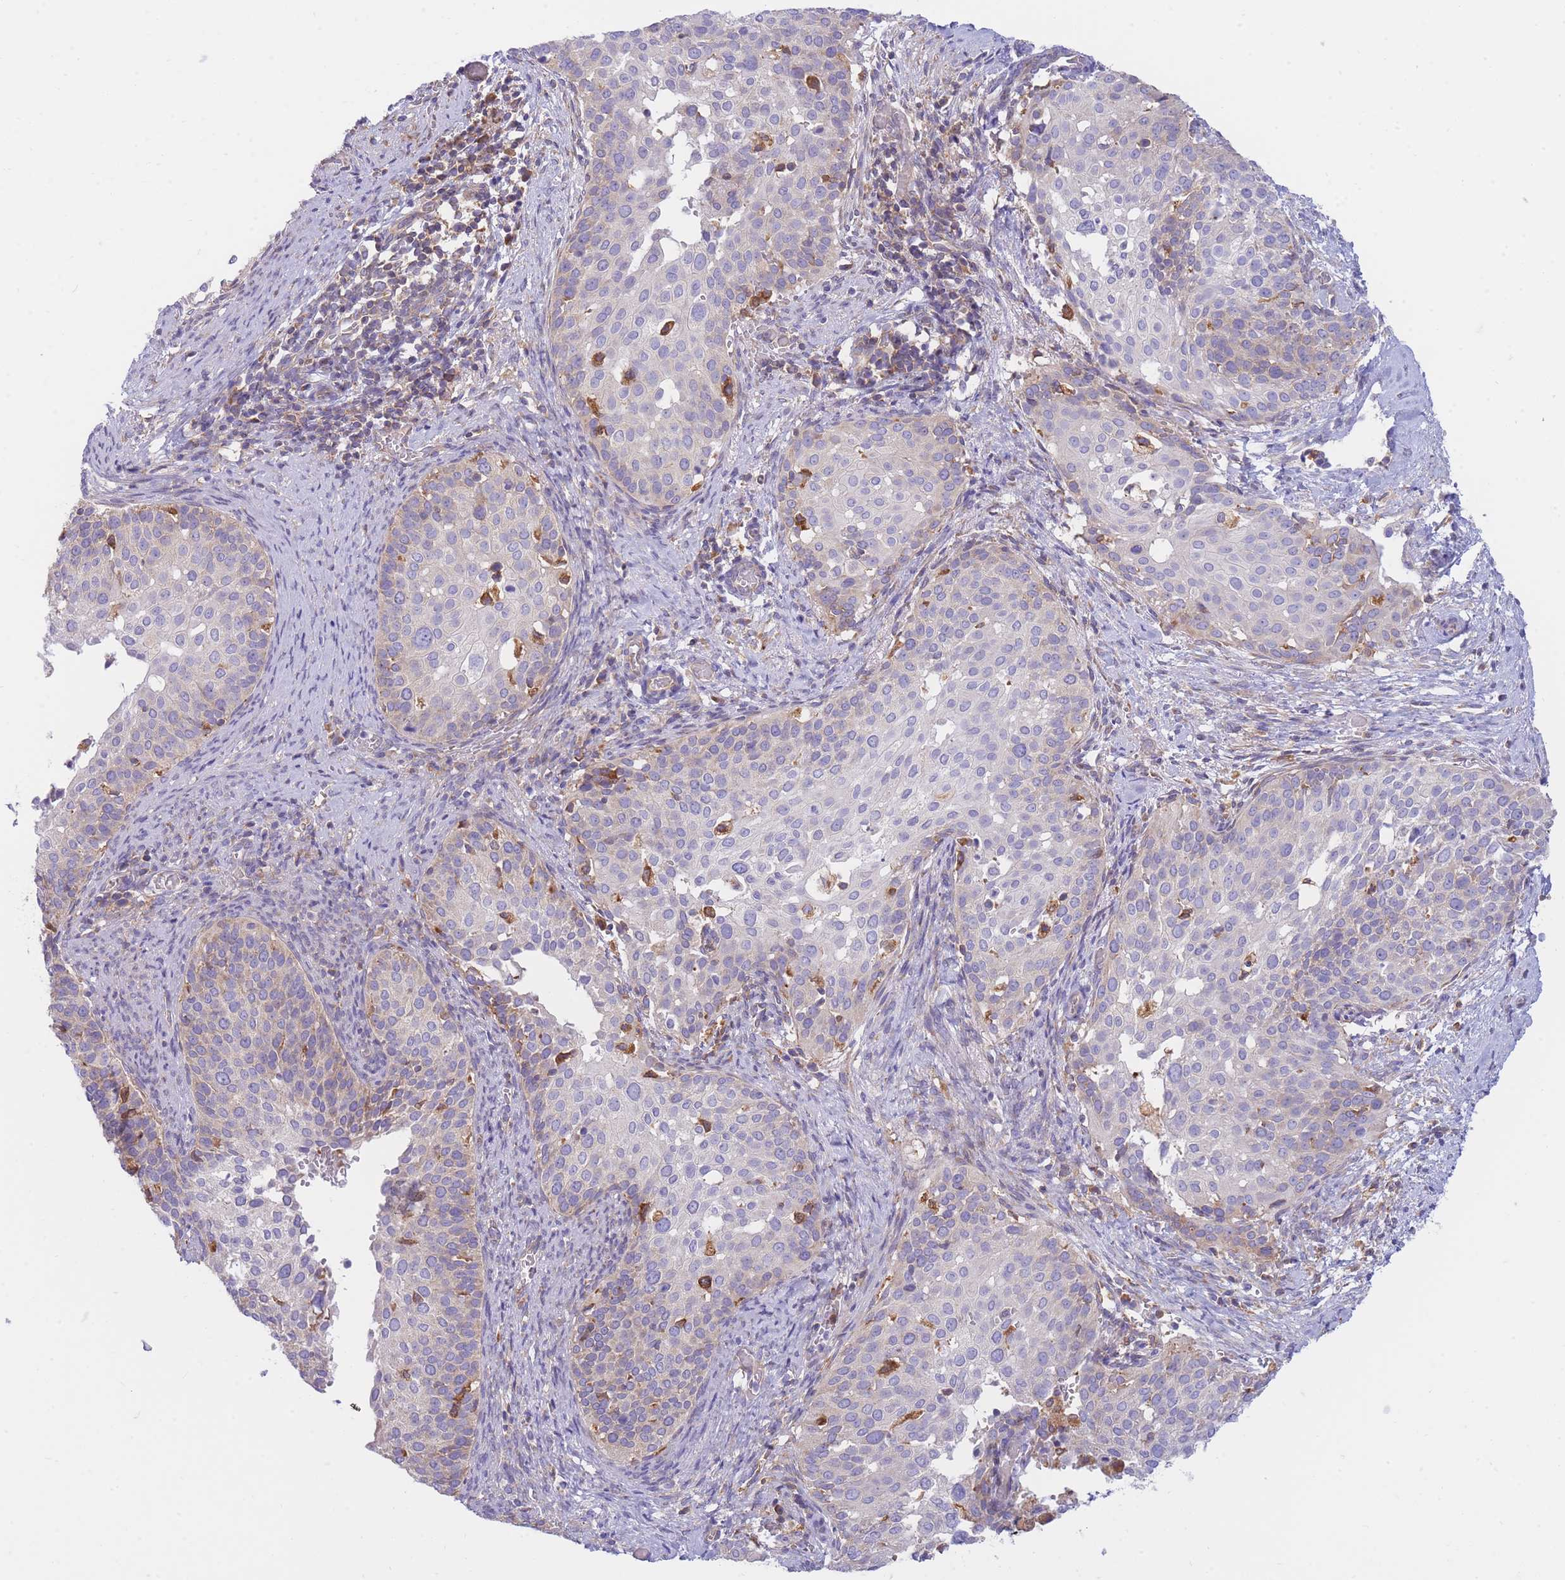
{"staining": {"intensity": "strong", "quantity": "<25%", "location": "cytoplasmic/membranous"}, "tissue": "cervical cancer", "cell_type": "Tumor cells", "image_type": "cancer", "snomed": [{"axis": "morphology", "description": "Squamous cell carcinoma, NOS"}, {"axis": "topography", "description": "Cervix"}], "caption": "Protein analysis of cervical cancer (squamous cell carcinoma) tissue exhibits strong cytoplasmic/membranous positivity in approximately <25% of tumor cells. (DAB IHC, brown staining for protein, blue staining for nuclei).", "gene": "SH2B2", "patient": {"sex": "female", "age": 44}}